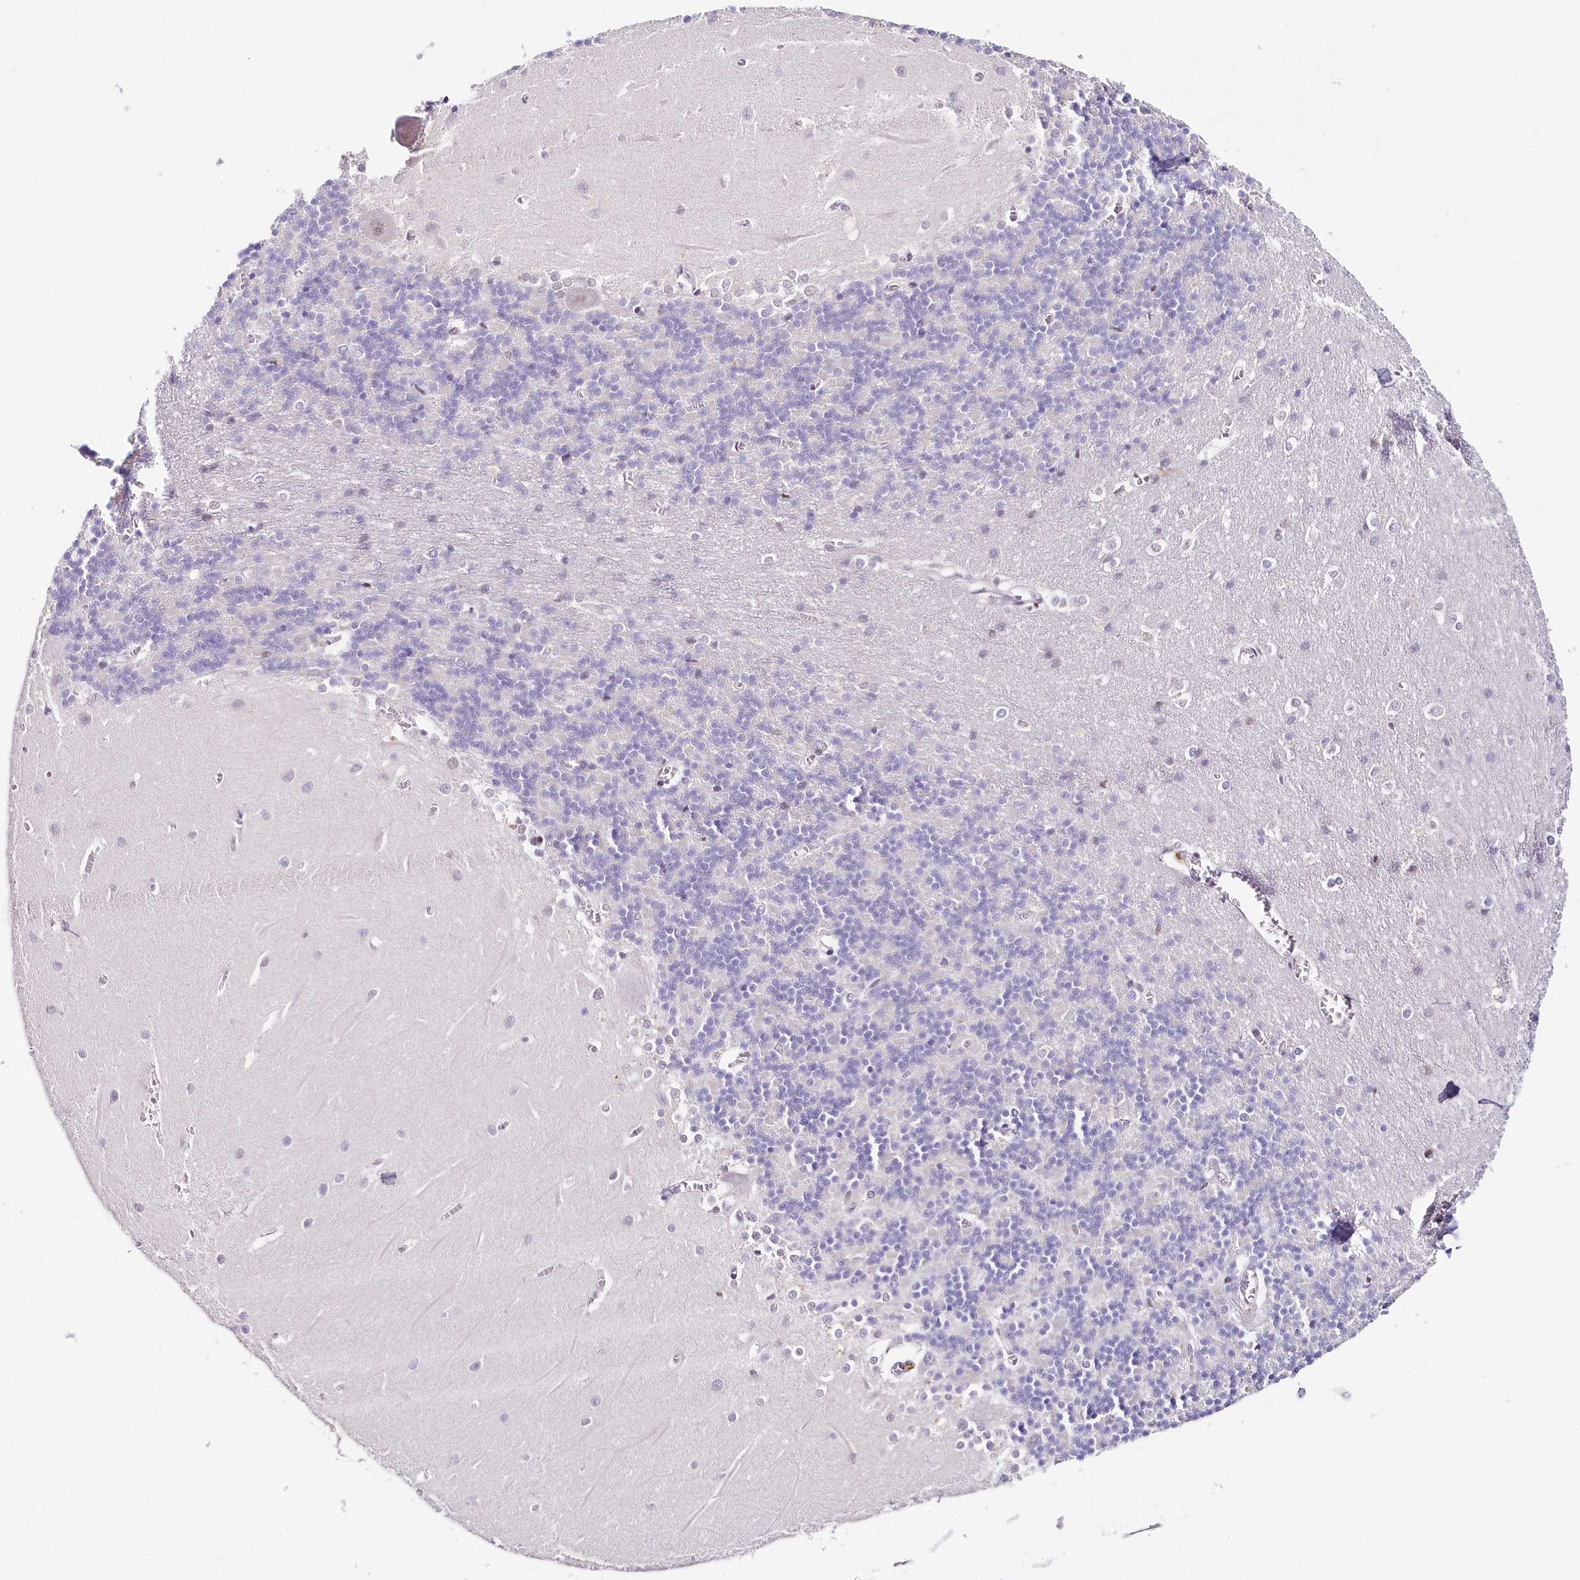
{"staining": {"intensity": "negative", "quantity": "none", "location": "none"}, "tissue": "cerebellum", "cell_type": "Cells in granular layer", "image_type": "normal", "snomed": [{"axis": "morphology", "description": "Normal tissue, NOS"}, {"axis": "topography", "description": "Cerebellum"}], "caption": "IHC of normal cerebellum reveals no positivity in cells in granular layer.", "gene": "TP53", "patient": {"sex": "male", "age": 37}}